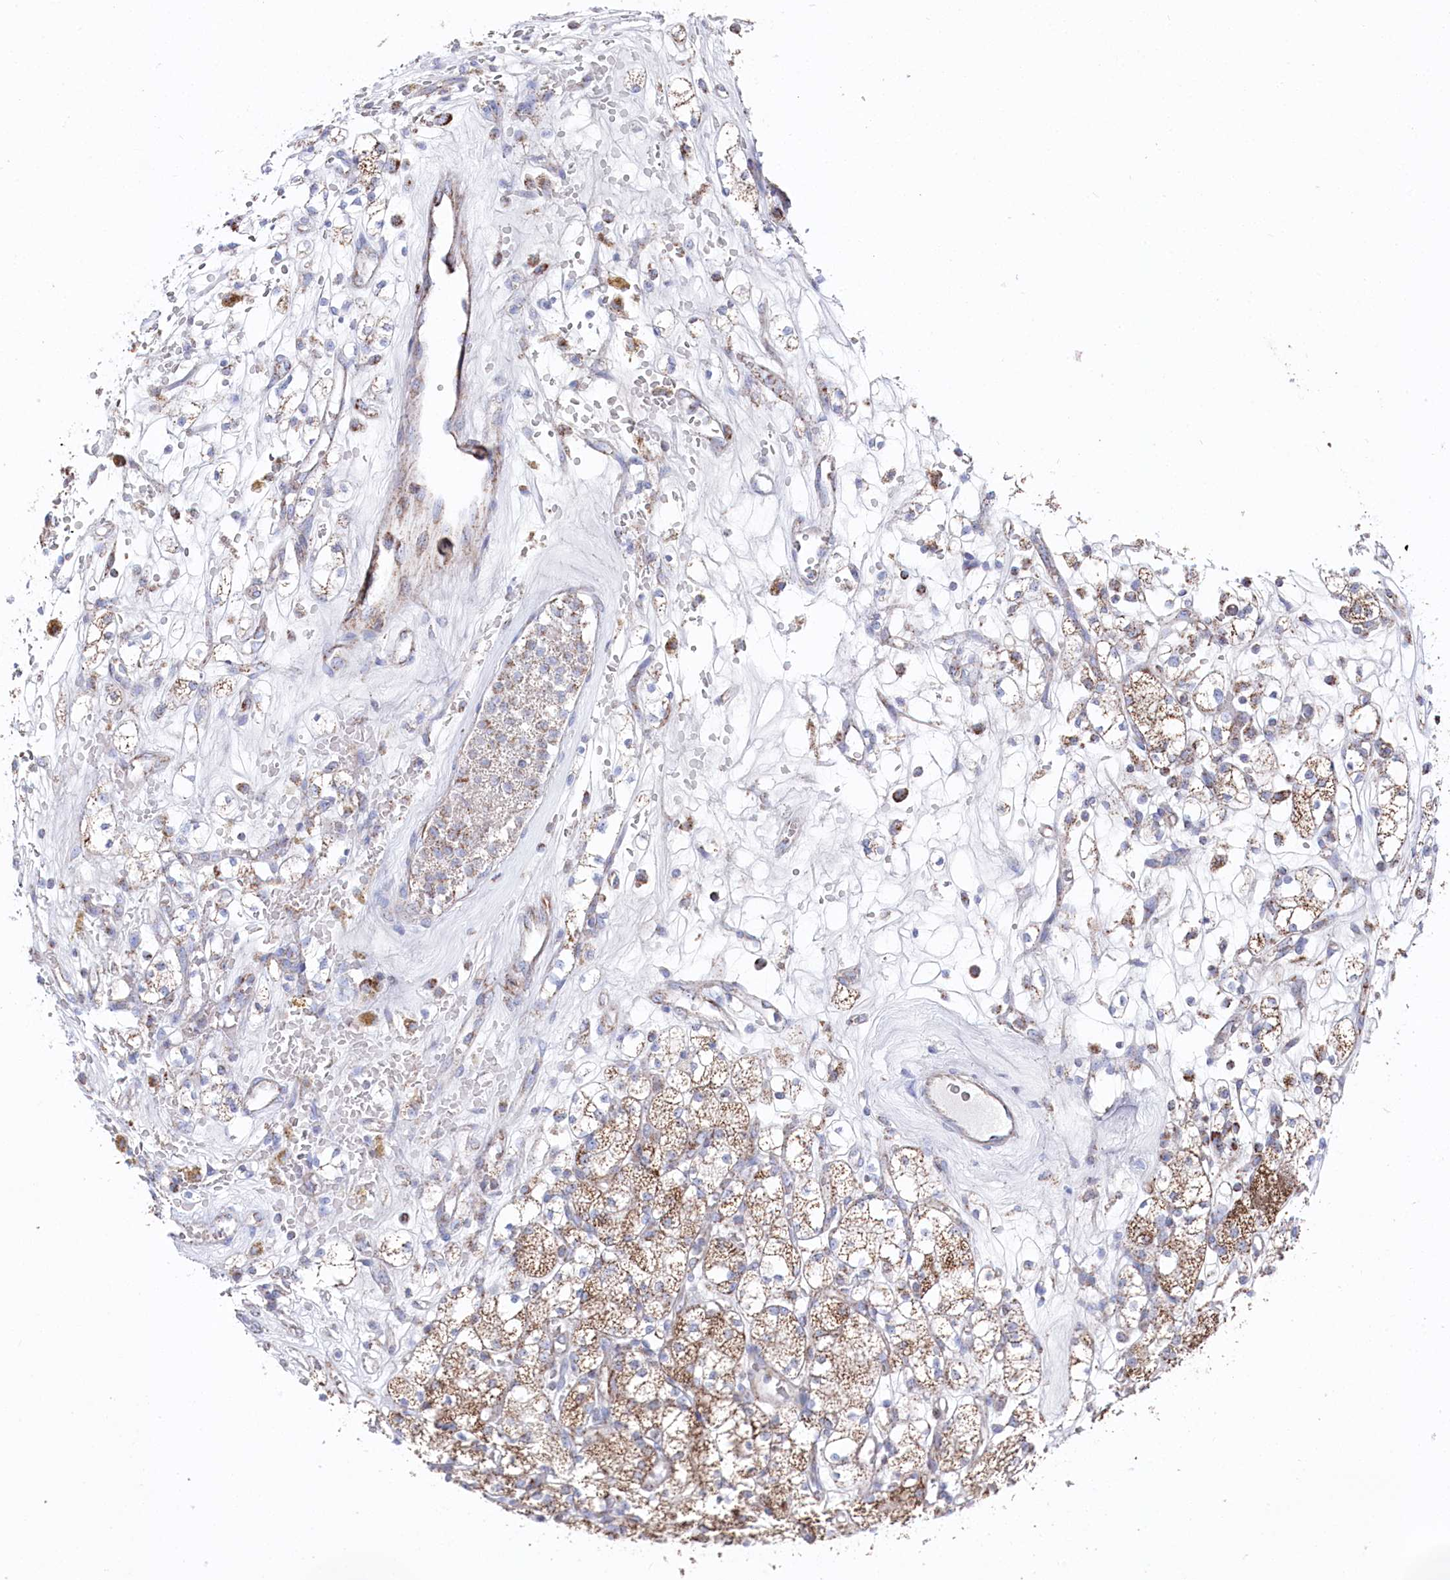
{"staining": {"intensity": "moderate", "quantity": ">75%", "location": "cytoplasmic/membranous"}, "tissue": "renal cancer", "cell_type": "Tumor cells", "image_type": "cancer", "snomed": [{"axis": "morphology", "description": "Adenocarcinoma, NOS"}, {"axis": "topography", "description": "Kidney"}], "caption": "Moderate cytoplasmic/membranous protein staining is seen in approximately >75% of tumor cells in renal adenocarcinoma.", "gene": "GLS2", "patient": {"sex": "male", "age": 77}}